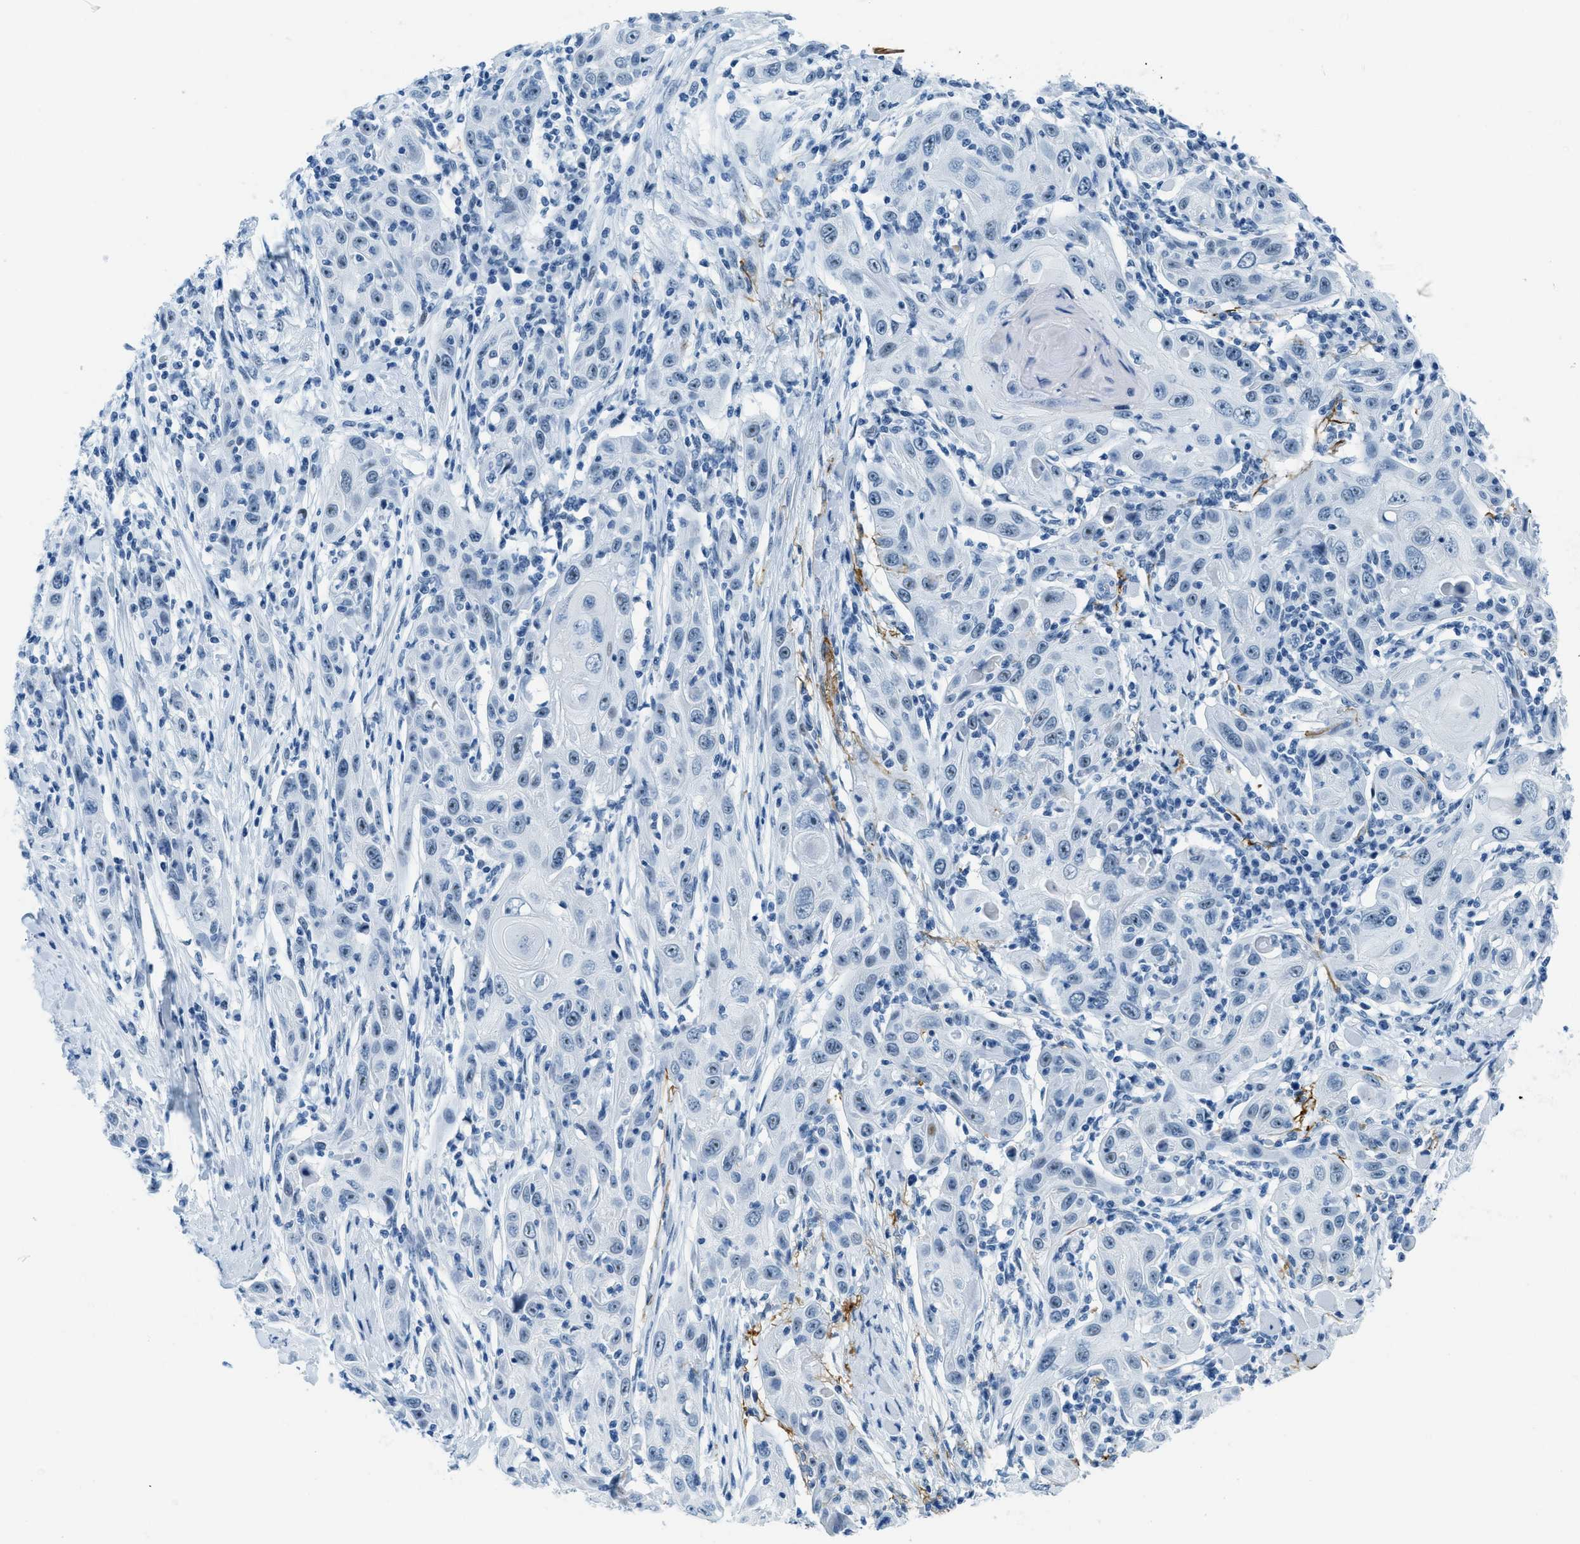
{"staining": {"intensity": "negative", "quantity": "none", "location": "none"}, "tissue": "skin cancer", "cell_type": "Tumor cells", "image_type": "cancer", "snomed": [{"axis": "morphology", "description": "Squamous cell carcinoma, NOS"}, {"axis": "topography", "description": "Skin"}], "caption": "Photomicrograph shows no significant protein expression in tumor cells of skin squamous cell carcinoma.", "gene": "PLA2G2A", "patient": {"sex": "female", "age": 88}}